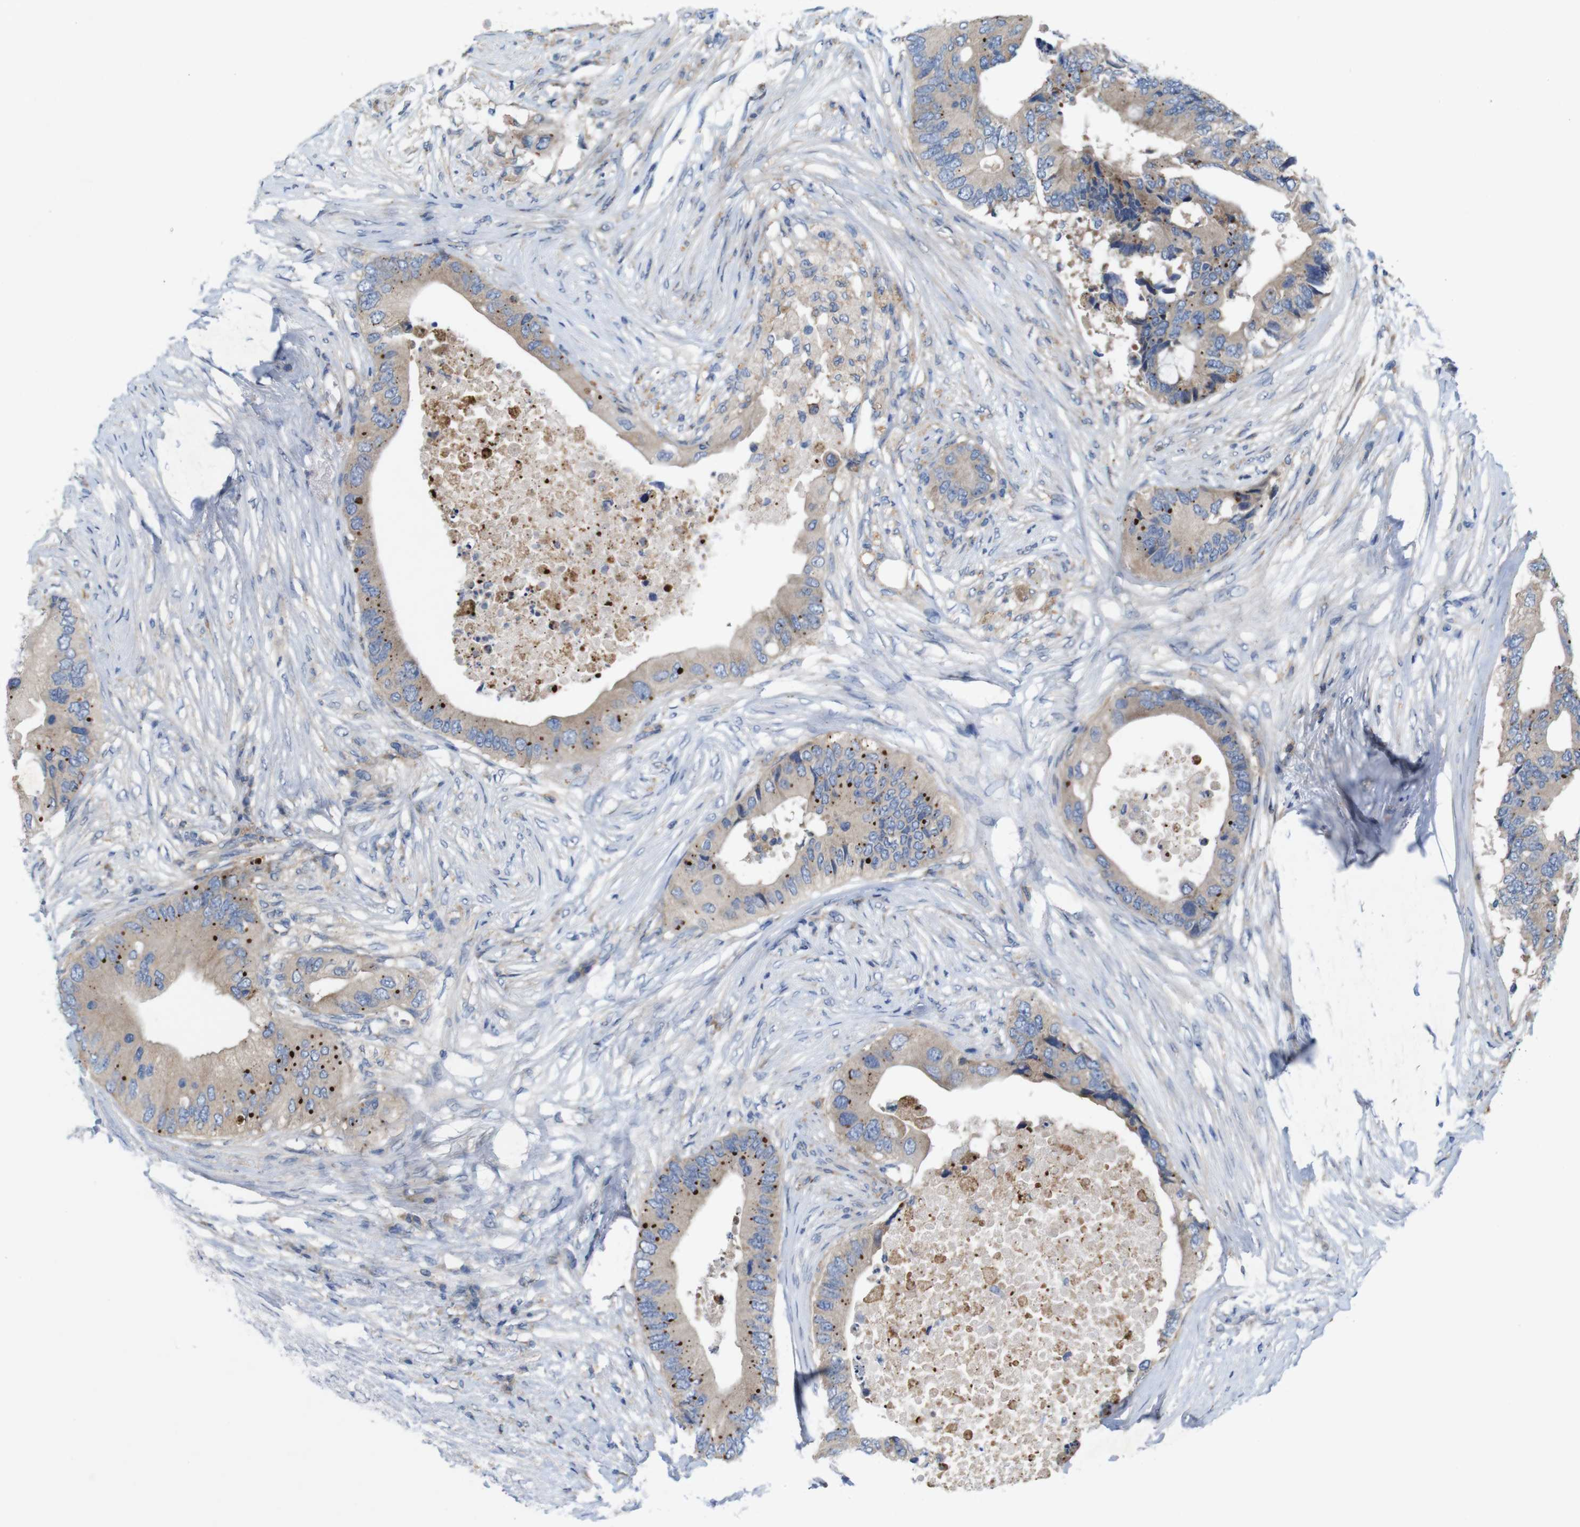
{"staining": {"intensity": "weak", "quantity": ">75%", "location": "cytoplasmic/membranous"}, "tissue": "colorectal cancer", "cell_type": "Tumor cells", "image_type": "cancer", "snomed": [{"axis": "morphology", "description": "Adenocarcinoma, NOS"}, {"axis": "topography", "description": "Colon"}], "caption": "Tumor cells reveal low levels of weak cytoplasmic/membranous expression in about >75% of cells in adenocarcinoma (colorectal). The protein of interest is stained brown, and the nuclei are stained in blue (DAB (3,3'-diaminobenzidine) IHC with brightfield microscopy, high magnification).", "gene": "SIGLEC8", "patient": {"sex": "male", "age": 71}}